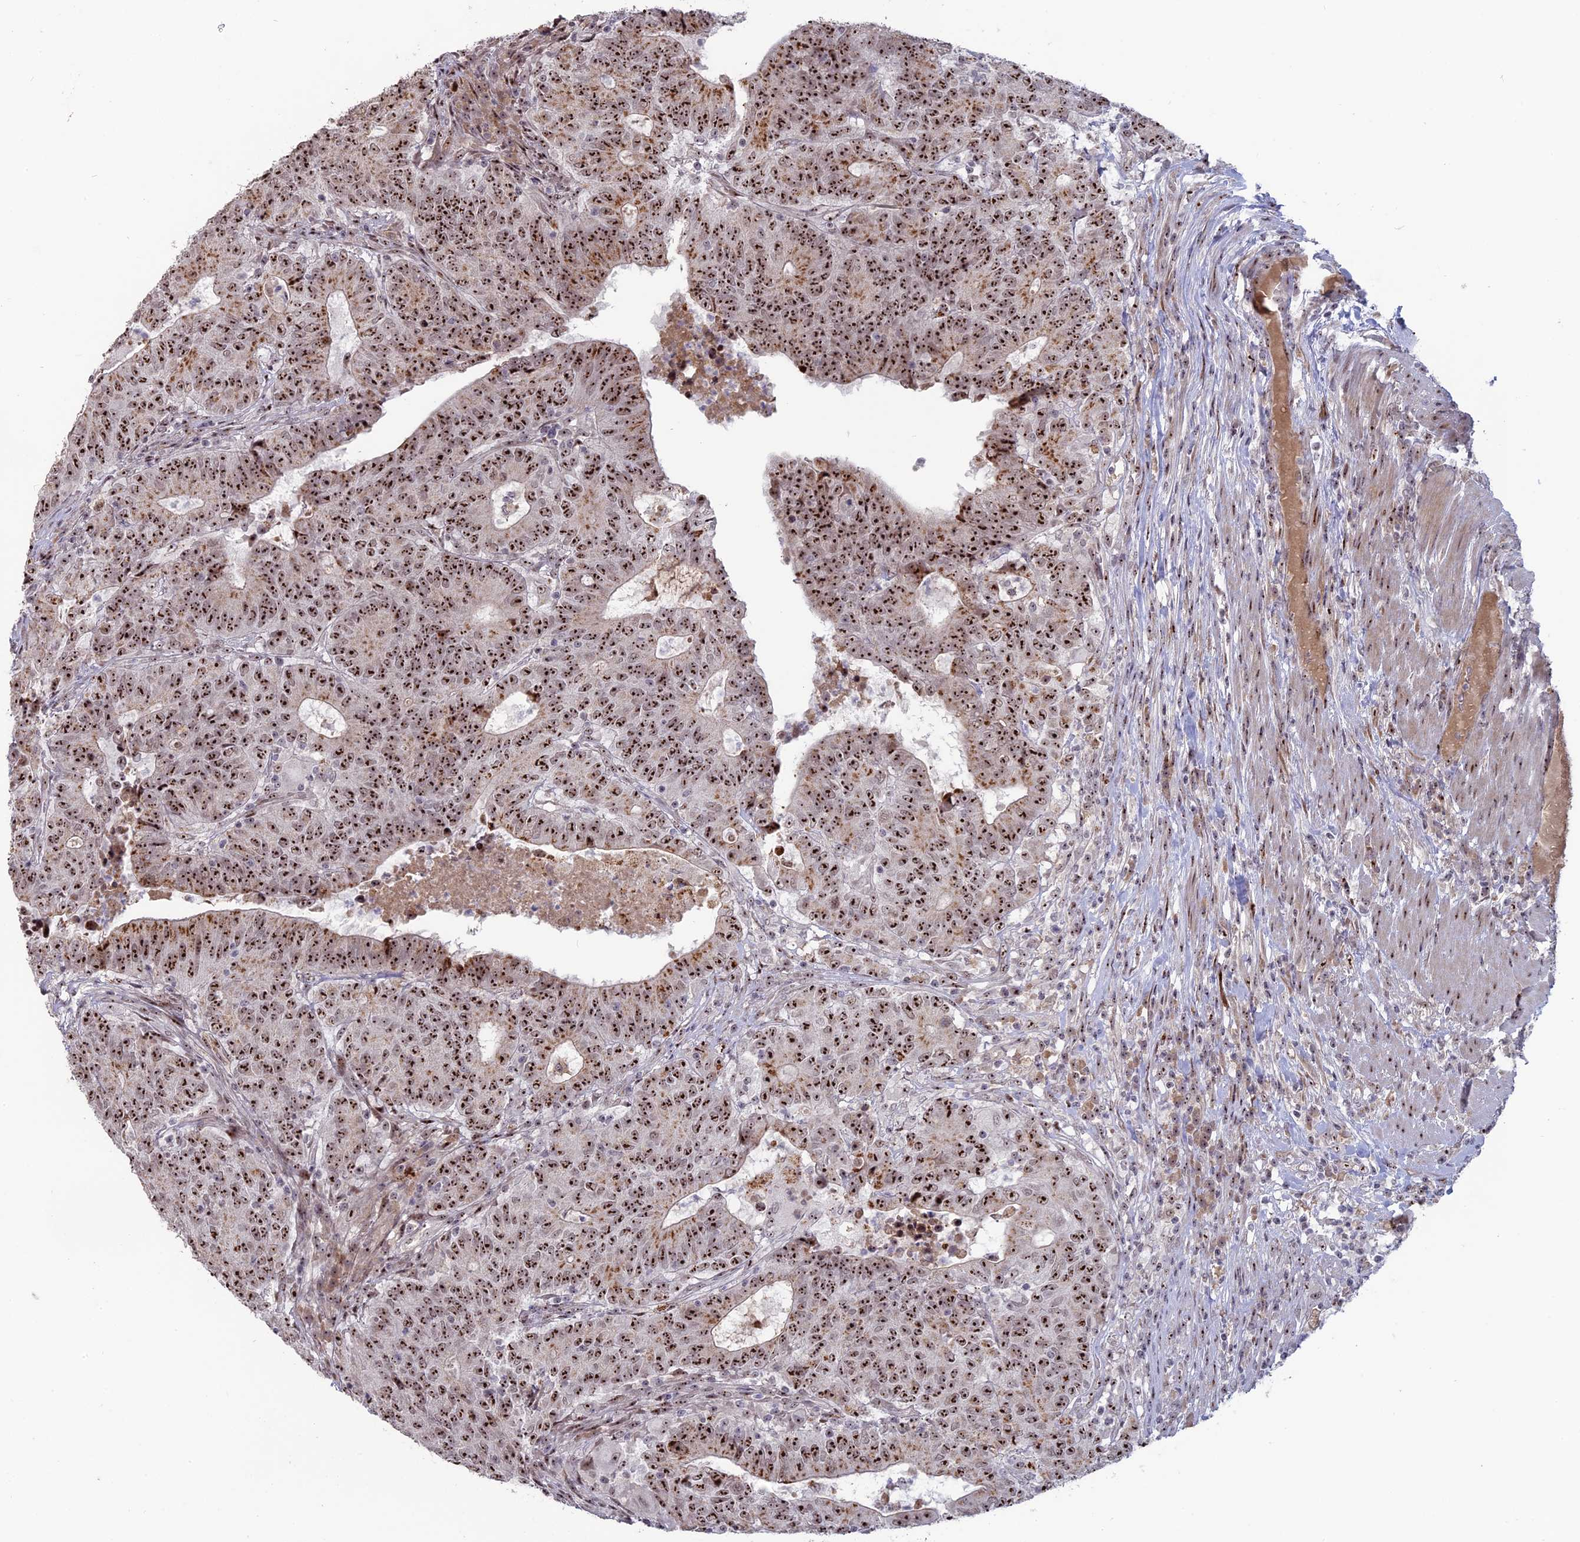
{"staining": {"intensity": "strong", "quantity": ">75%", "location": "nuclear"}, "tissue": "colorectal cancer", "cell_type": "Tumor cells", "image_type": "cancer", "snomed": [{"axis": "morphology", "description": "Adenocarcinoma, NOS"}, {"axis": "topography", "description": "Colon"}], "caption": "About >75% of tumor cells in adenocarcinoma (colorectal) exhibit strong nuclear protein staining as visualized by brown immunohistochemical staining.", "gene": "FAM131A", "patient": {"sex": "female", "age": 75}}